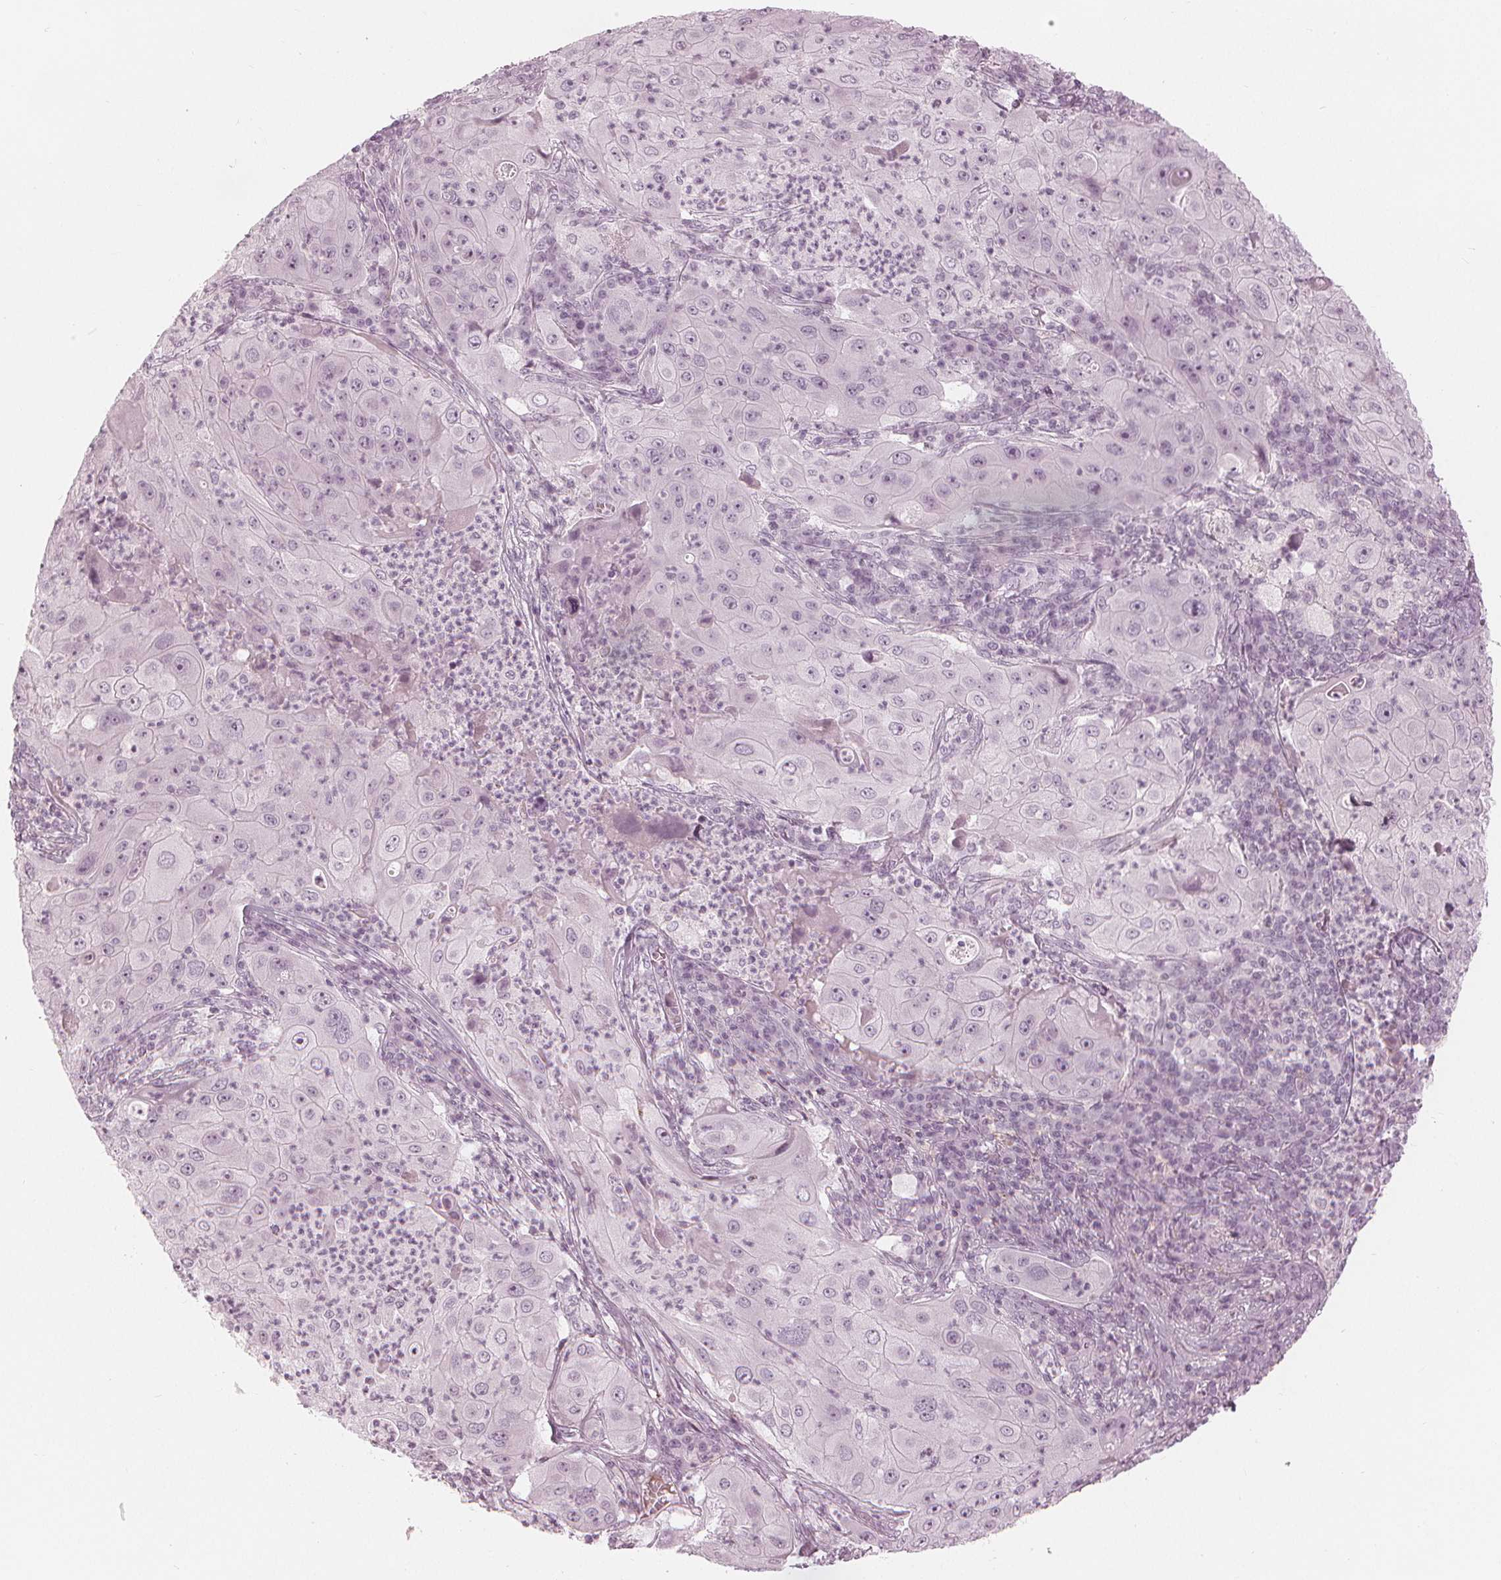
{"staining": {"intensity": "negative", "quantity": "none", "location": "none"}, "tissue": "lung cancer", "cell_type": "Tumor cells", "image_type": "cancer", "snomed": [{"axis": "morphology", "description": "Squamous cell carcinoma, NOS"}, {"axis": "topography", "description": "Lung"}], "caption": "Immunohistochemistry (IHC) histopathology image of neoplastic tissue: lung squamous cell carcinoma stained with DAB displays no significant protein positivity in tumor cells.", "gene": "PAEP", "patient": {"sex": "female", "age": 59}}